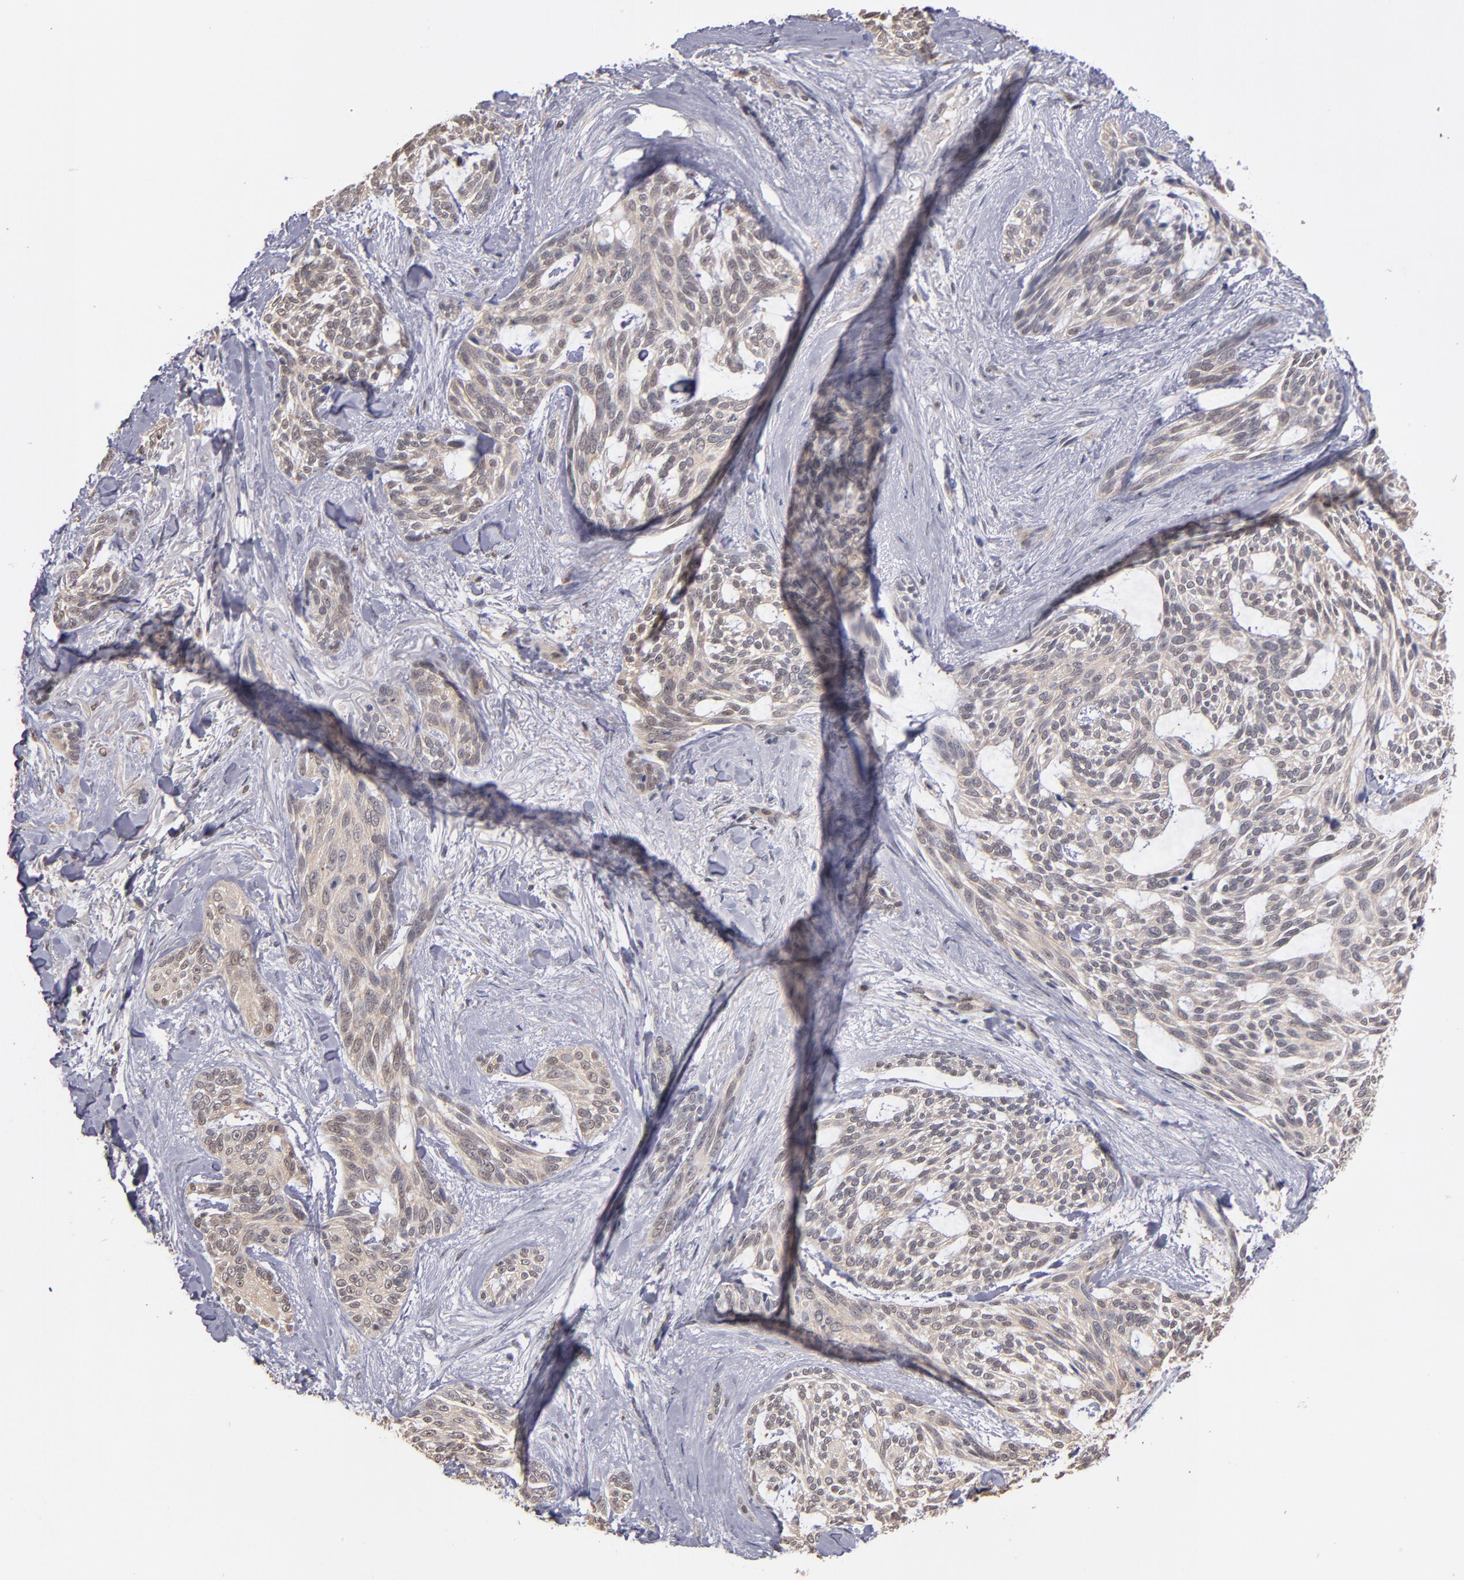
{"staining": {"intensity": "weak", "quantity": "25%-75%", "location": "cytoplasmic/membranous"}, "tissue": "skin cancer", "cell_type": "Tumor cells", "image_type": "cancer", "snomed": [{"axis": "morphology", "description": "Normal tissue, NOS"}, {"axis": "morphology", "description": "Basal cell carcinoma"}, {"axis": "topography", "description": "Skin"}], "caption": "Immunohistochemistry of skin cancer displays low levels of weak cytoplasmic/membranous positivity in approximately 25%-75% of tumor cells. Immunohistochemistry (ihc) stains the protein of interest in brown and the nuclei are stained blue.", "gene": "PSMD10", "patient": {"sex": "female", "age": 71}}